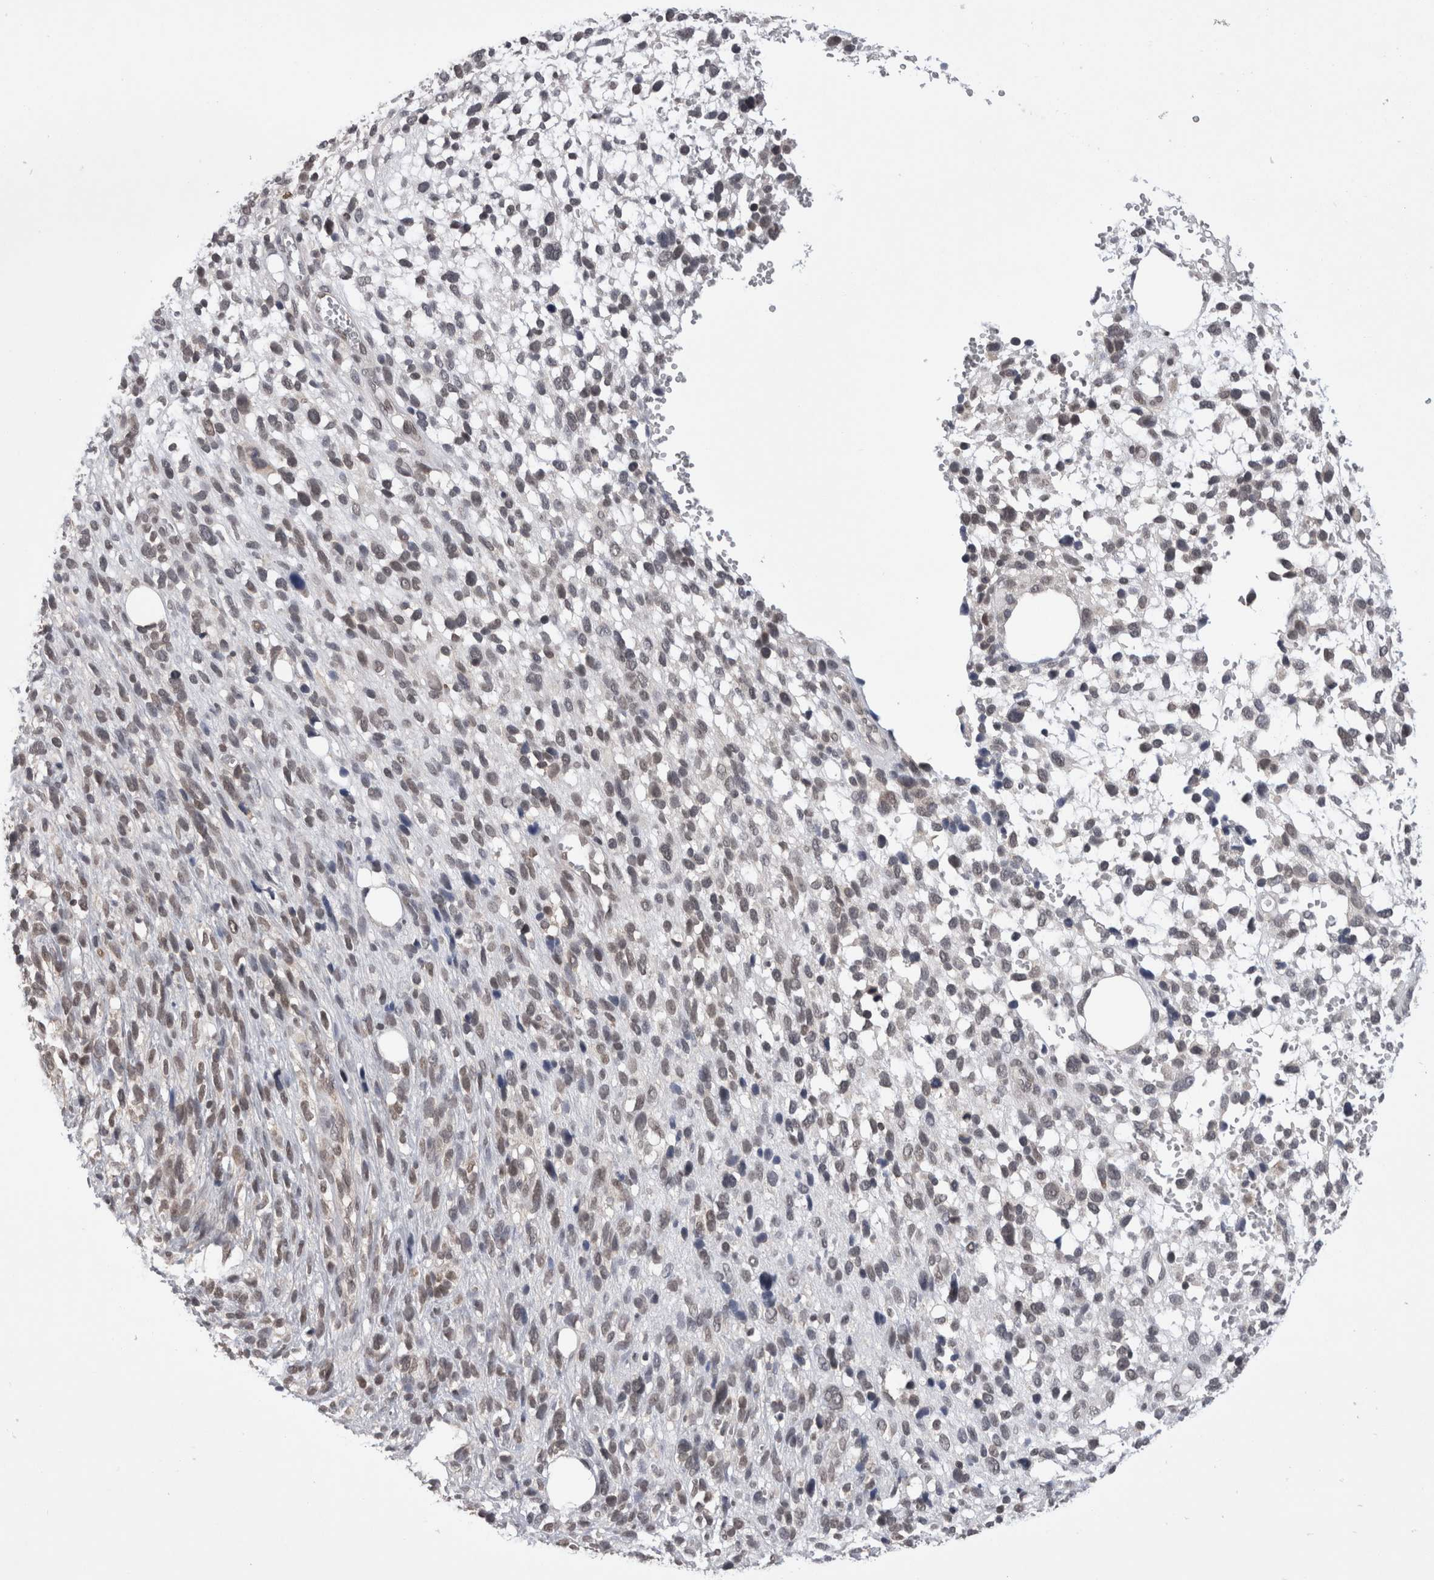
{"staining": {"intensity": "weak", "quantity": "<25%", "location": "nuclear"}, "tissue": "melanoma", "cell_type": "Tumor cells", "image_type": "cancer", "snomed": [{"axis": "morphology", "description": "Malignant melanoma, NOS"}, {"axis": "topography", "description": "Skin"}], "caption": "Protein analysis of malignant melanoma shows no significant expression in tumor cells.", "gene": "ZNF341", "patient": {"sex": "female", "age": 55}}